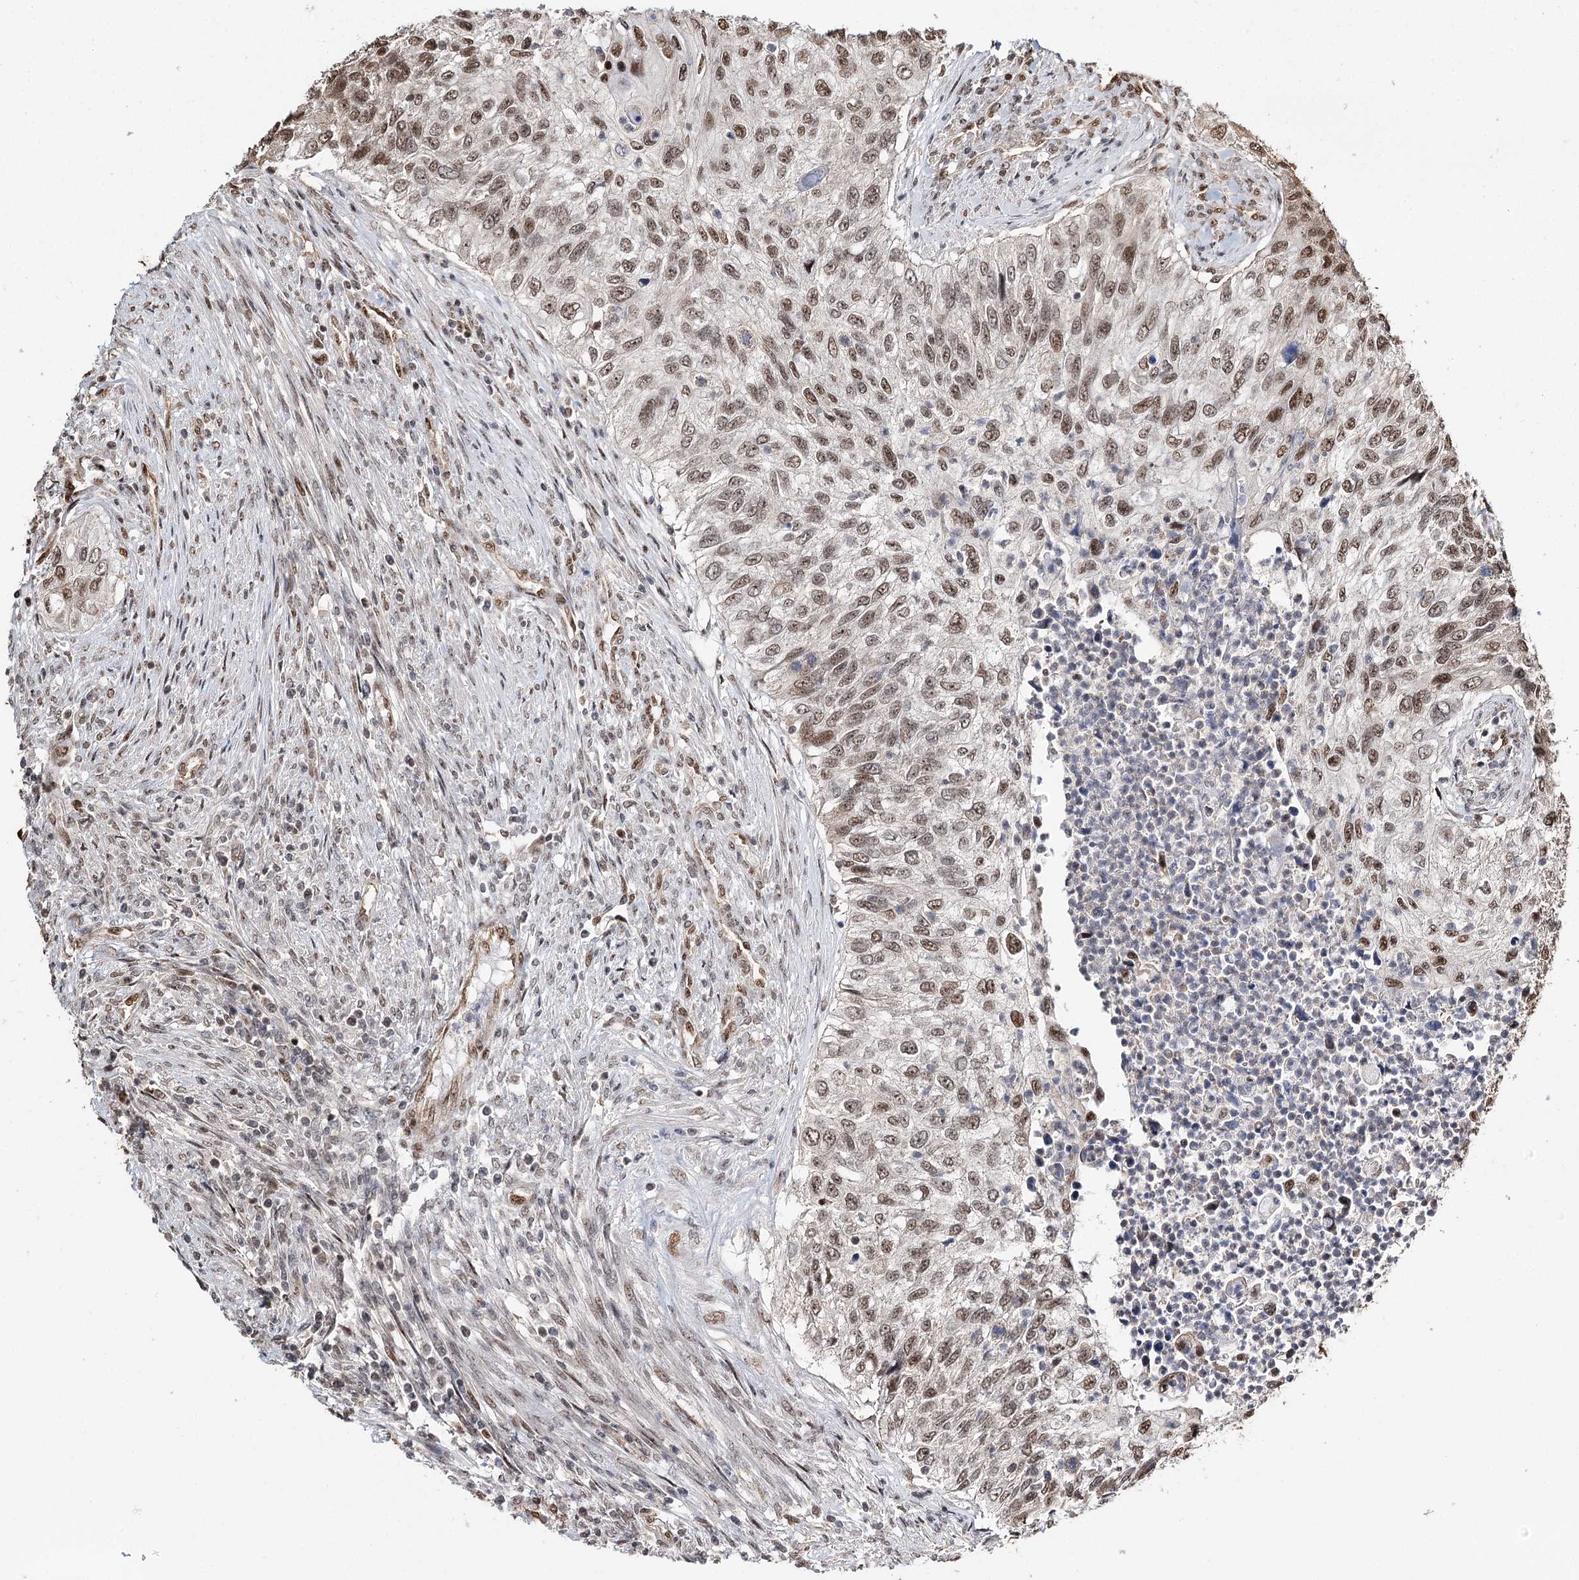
{"staining": {"intensity": "moderate", "quantity": ">75%", "location": "nuclear"}, "tissue": "urothelial cancer", "cell_type": "Tumor cells", "image_type": "cancer", "snomed": [{"axis": "morphology", "description": "Urothelial carcinoma, High grade"}, {"axis": "topography", "description": "Urinary bladder"}], "caption": "About >75% of tumor cells in human urothelial carcinoma (high-grade) display moderate nuclear protein staining as visualized by brown immunohistochemical staining.", "gene": "RPS27A", "patient": {"sex": "female", "age": 60}}